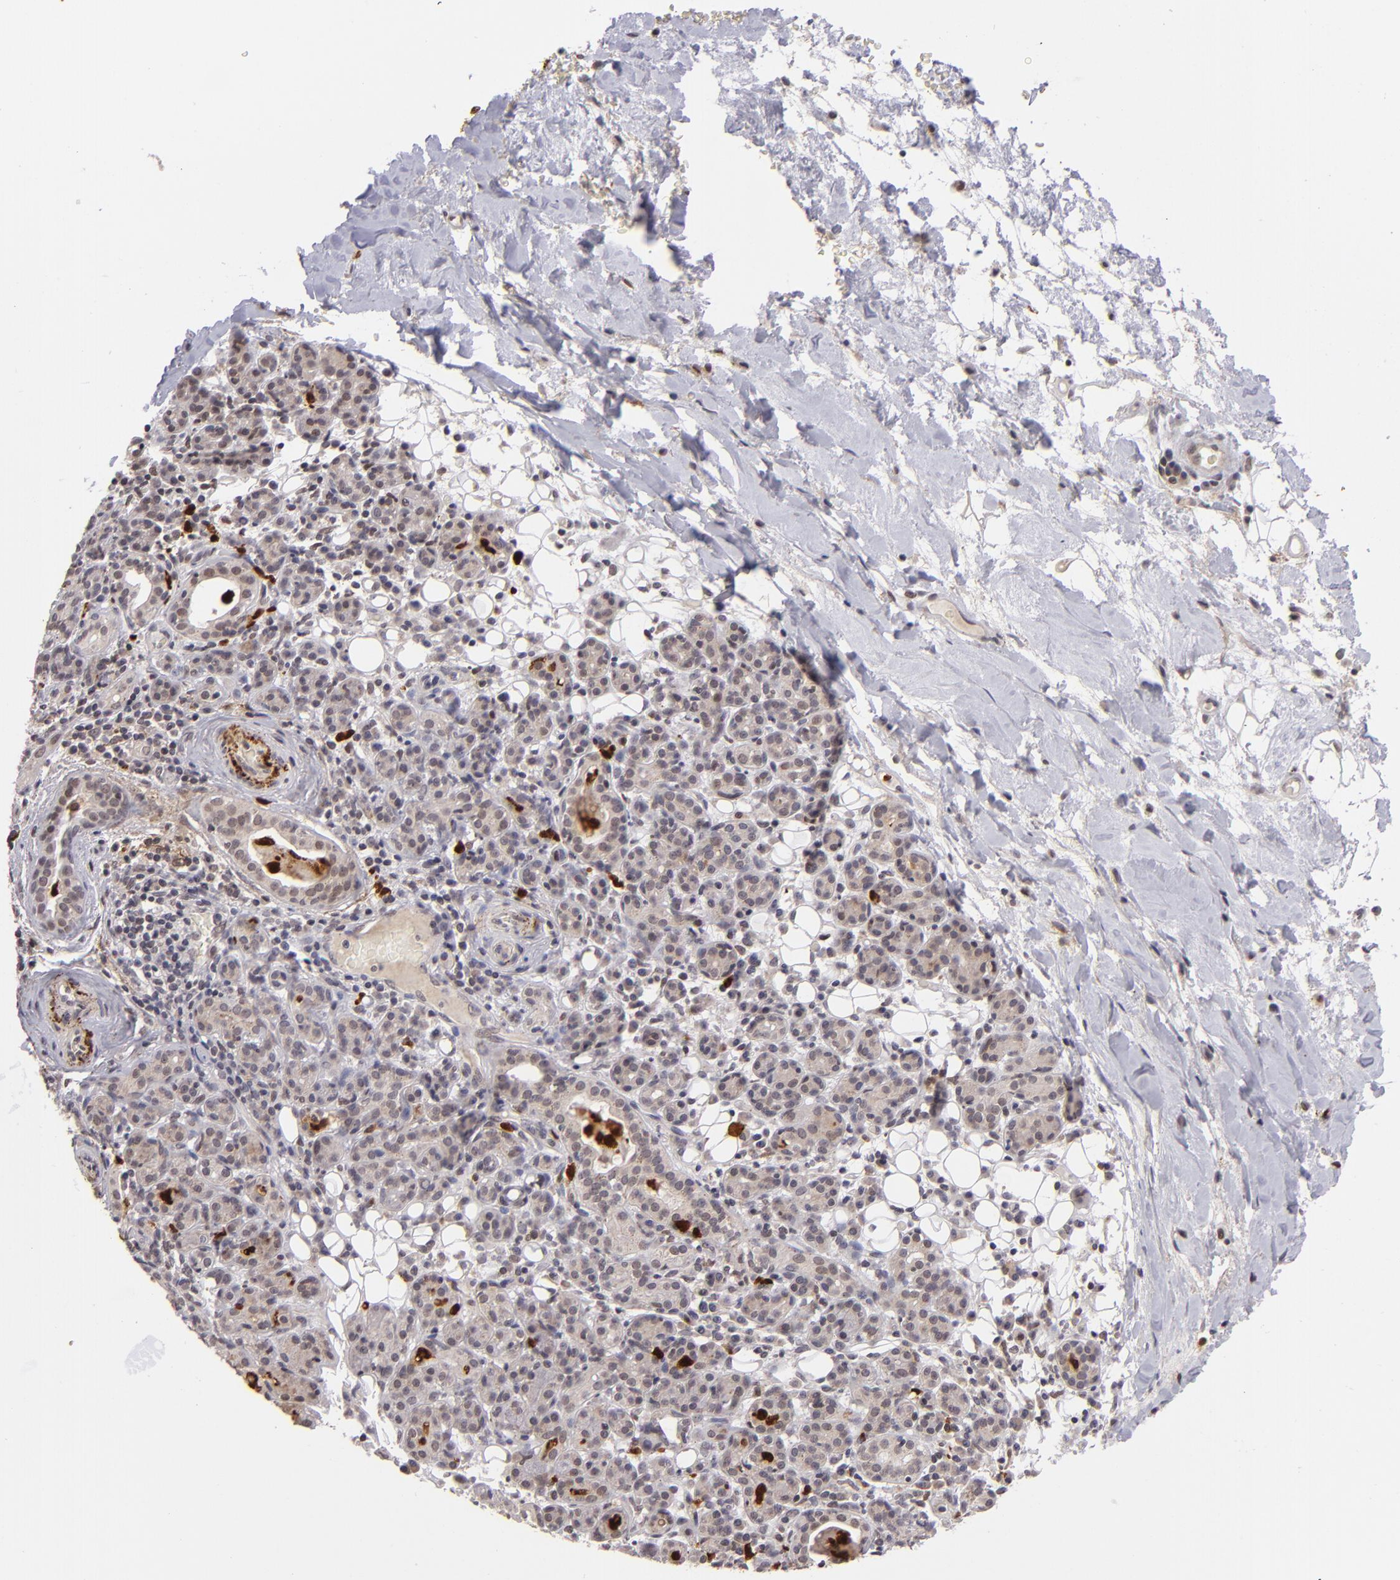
{"staining": {"intensity": "weak", "quantity": "25%-75%", "location": "cytoplasmic/membranous,nuclear"}, "tissue": "skin cancer", "cell_type": "Tumor cells", "image_type": "cancer", "snomed": [{"axis": "morphology", "description": "Squamous cell carcinoma, NOS"}, {"axis": "topography", "description": "Skin"}], "caption": "Skin cancer stained with DAB (3,3'-diaminobenzidine) immunohistochemistry (IHC) shows low levels of weak cytoplasmic/membranous and nuclear expression in about 25%-75% of tumor cells.", "gene": "RXRG", "patient": {"sex": "male", "age": 84}}